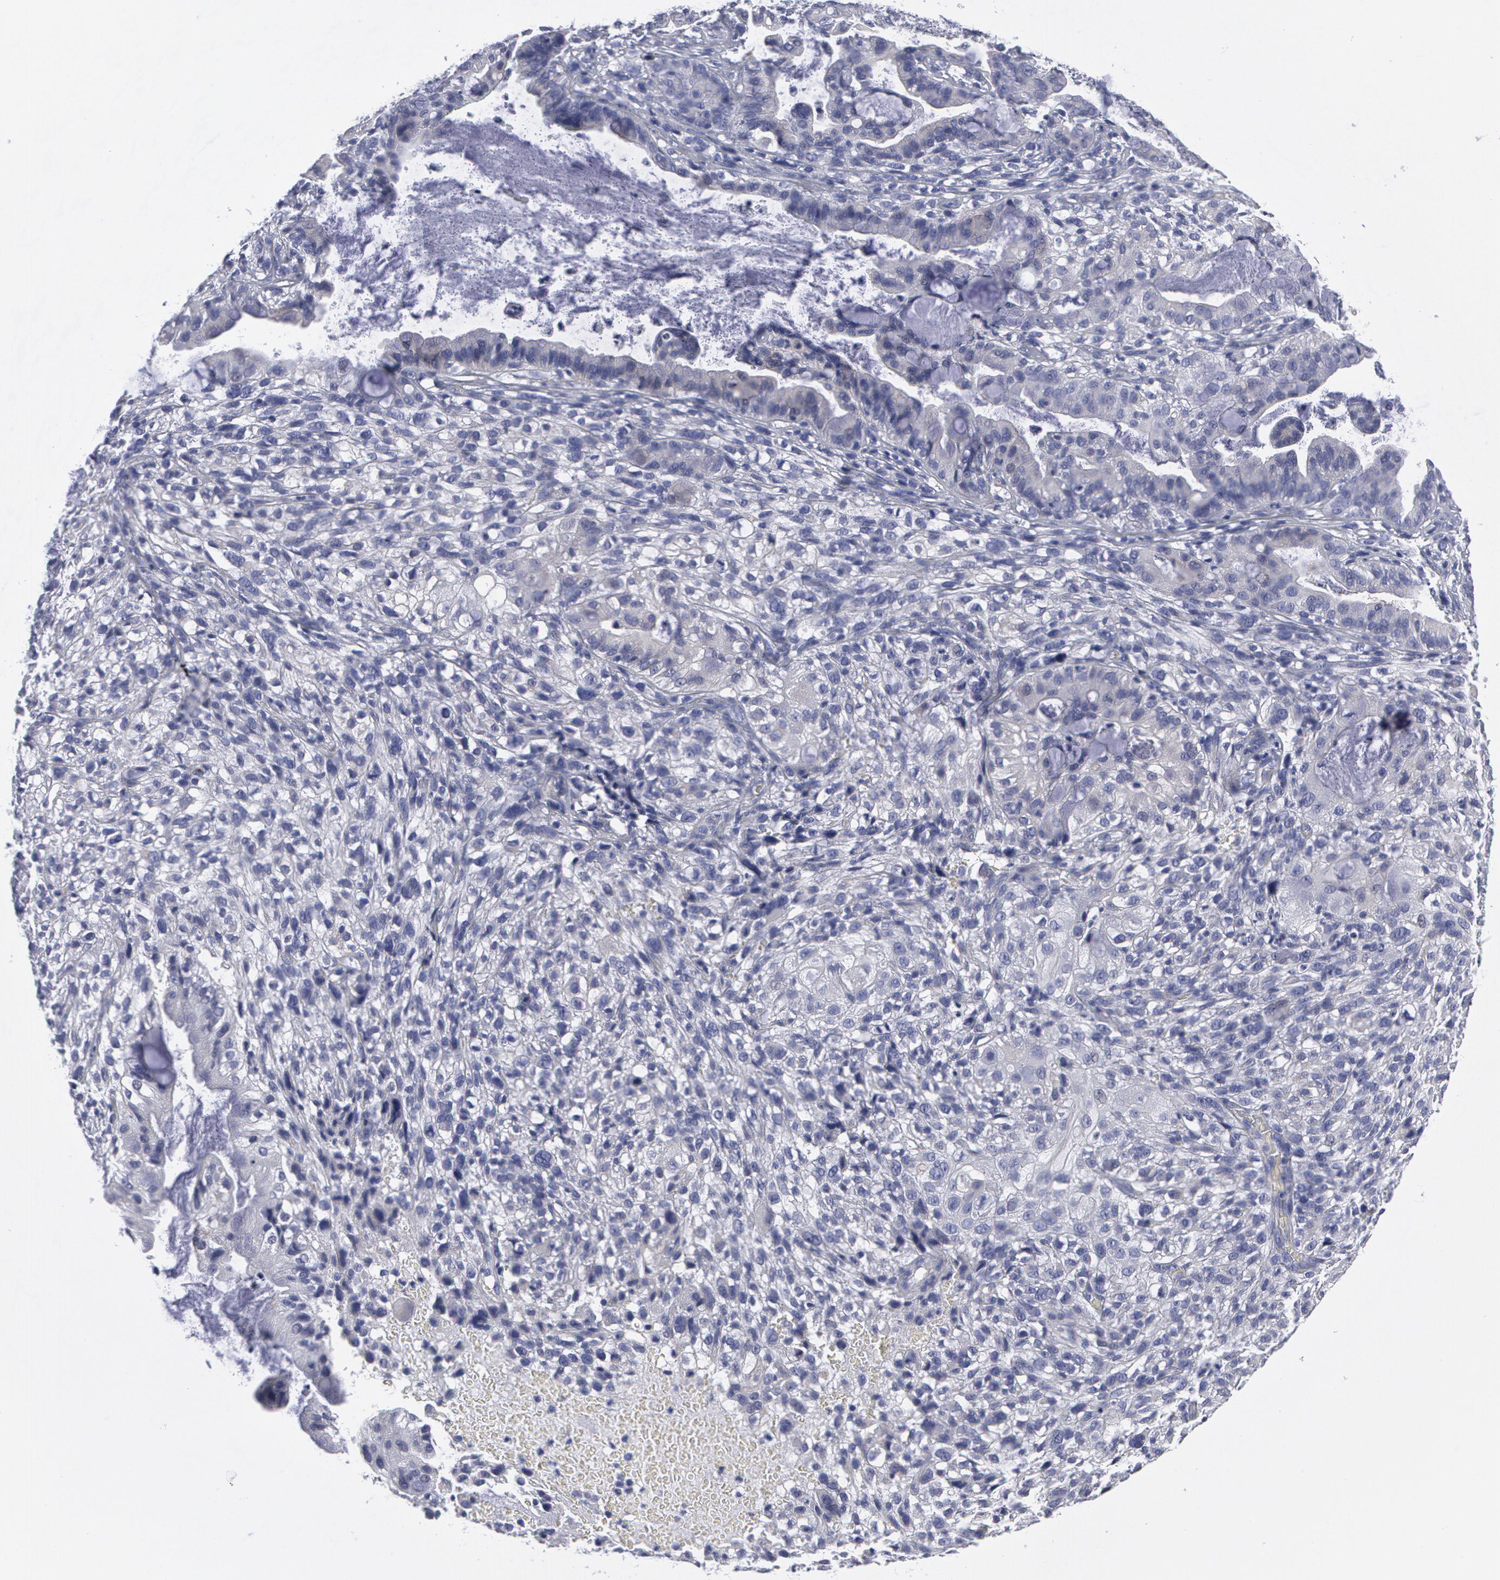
{"staining": {"intensity": "negative", "quantity": "none", "location": "none"}, "tissue": "cervical cancer", "cell_type": "Tumor cells", "image_type": "cancer", "snomed": [{"axis": "morphology", "description": "Adenocarcinoma, NOS"}, {"axis": "topography", "description": "Cervix"}], "caption": "Immunohistochemical staining of human adenocarcinoma (cervical) exhibits no significant expression in tumor cells.", "gene": "SMC1B", "patient": {"sex": "female", "age": 41}}